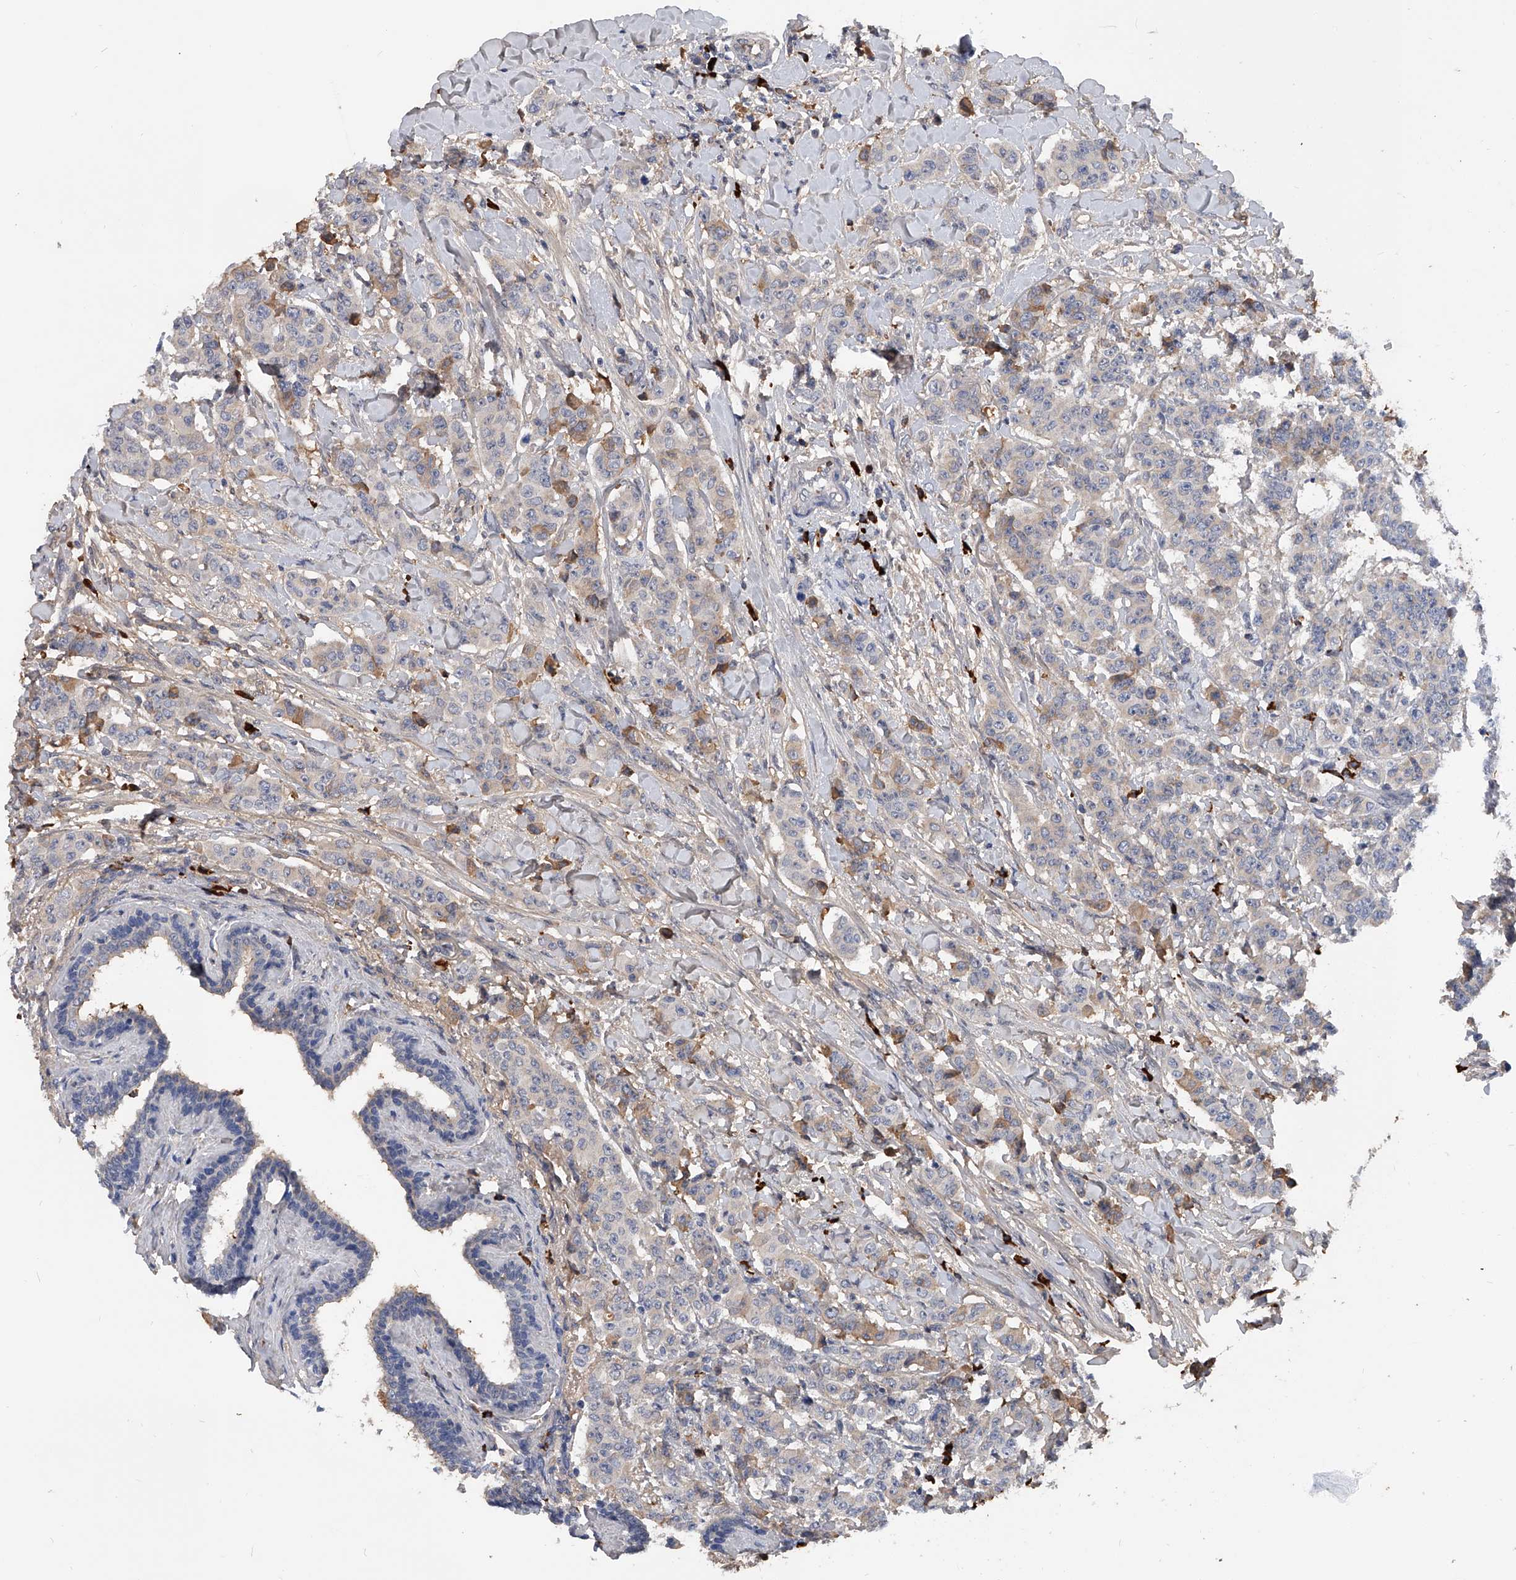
{"staining": {"intensity": "moderate", "quantity": "<25%", "location": "cytoplasmic/membranous"}, "tissue": "breast cancer", "cell_type": "Tumor cells", "image_type": "cancer", "snomed": [{"axis": "morphology", "description": "Duct carcinoma"}, {"axis": "topography", "description": "Breast"}], "caption": "Protein staining exhibits moderate cytoplasmic/membranous staining in about <25% of tumor cells in breast cancer (invasive ductal carcinoma). Nuclei are stained in blue.", "gene": "ZNF25", "patient": {"sex": "female", "age": 40}}